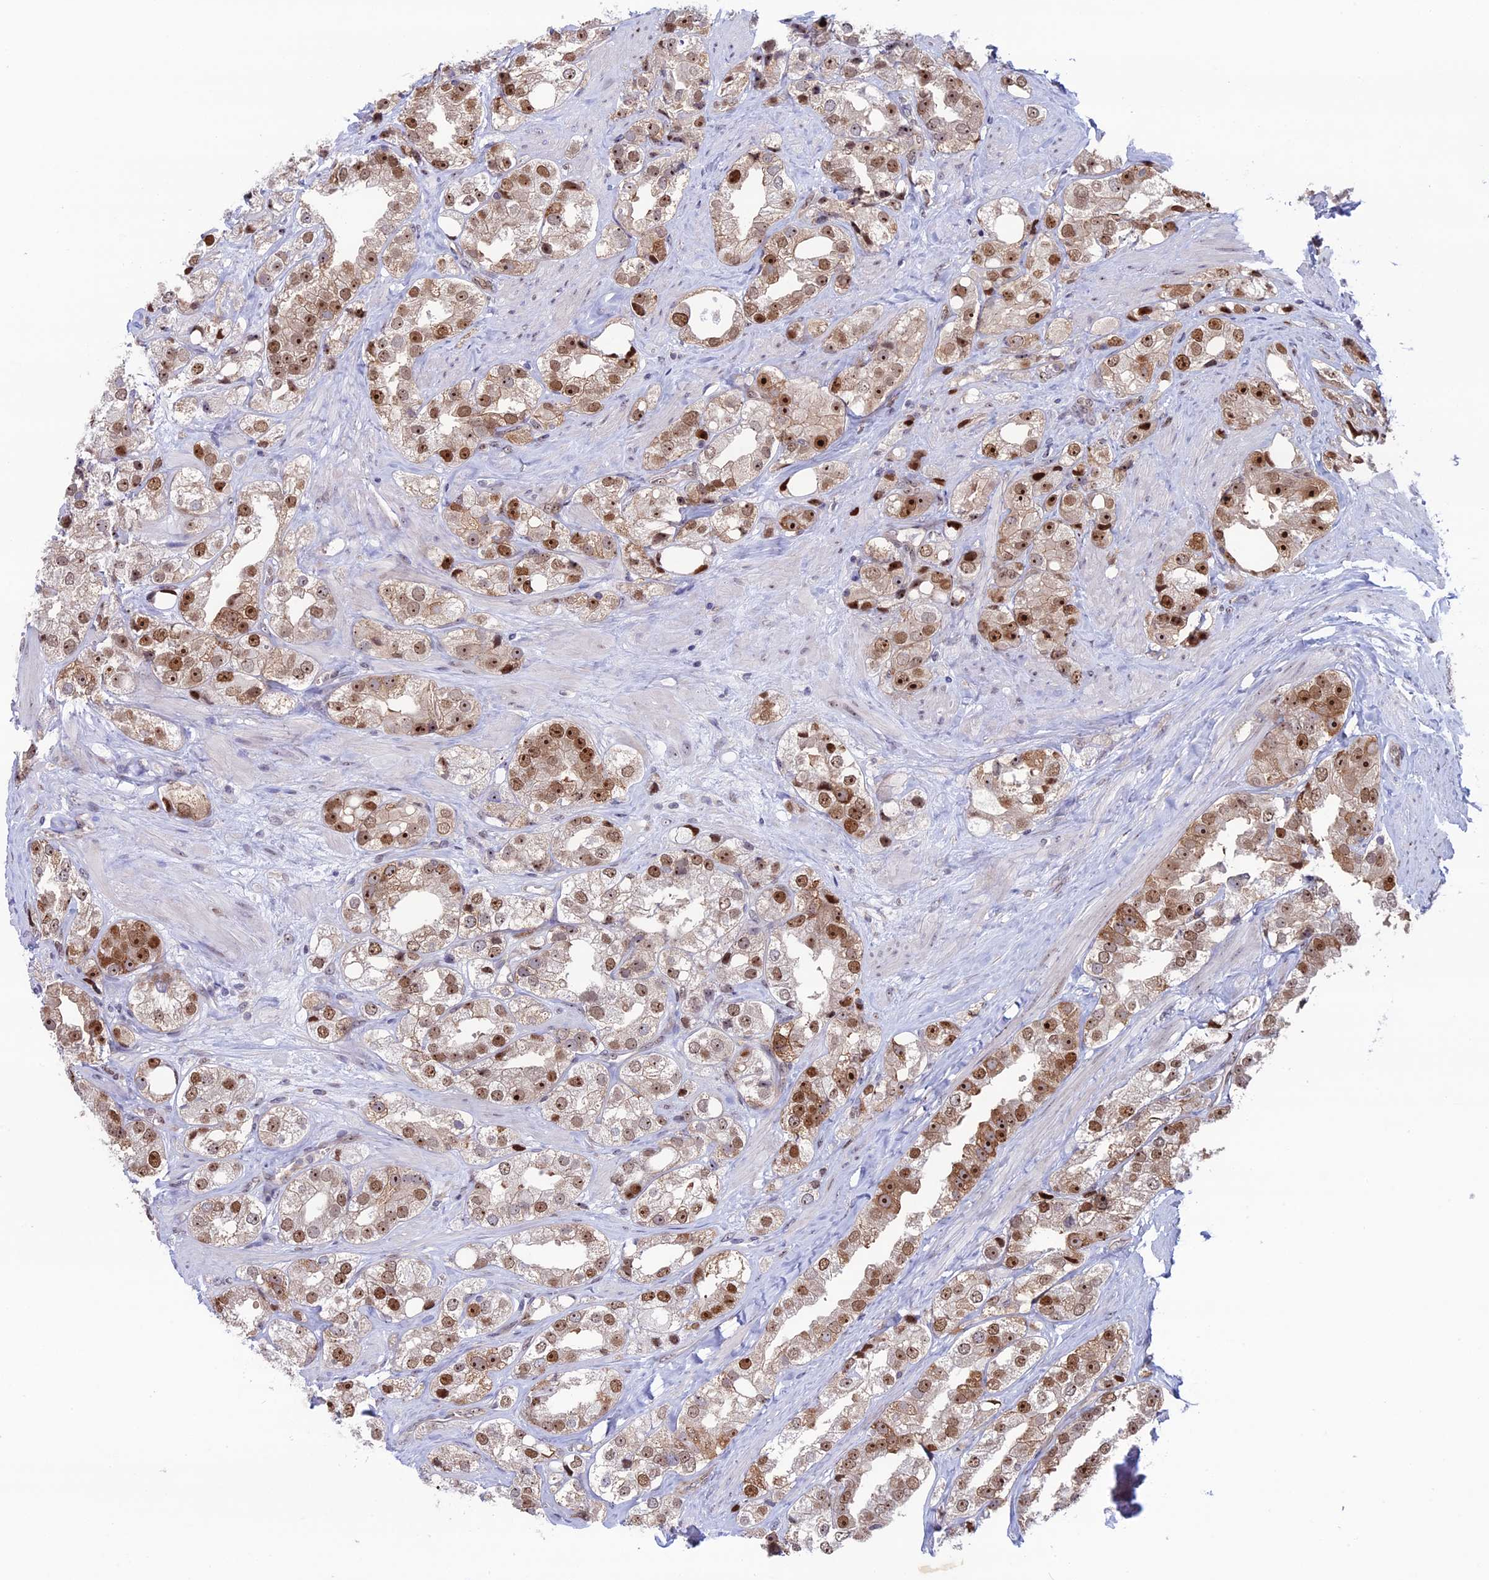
{"staining": {"intensity": "moderate", "quantity": ">75%", "location": "nuclear"}, "tissue": "prostate cancer", "cell_type": "Tumor cells", "image_type": "cancer", "snomed": [{"axis": "morphology", "description": "Adenocarcinoma, NOS"}, {"axis": "topography", "description": "Prostate"}], "caption": "A micrograph of prostate adenocarcinoma stained for a protein demonstrates moderate nuclear brown staining in tumor cells.", "gene": "CCDC86", "patient": {"sex": "male", "age": 79}}